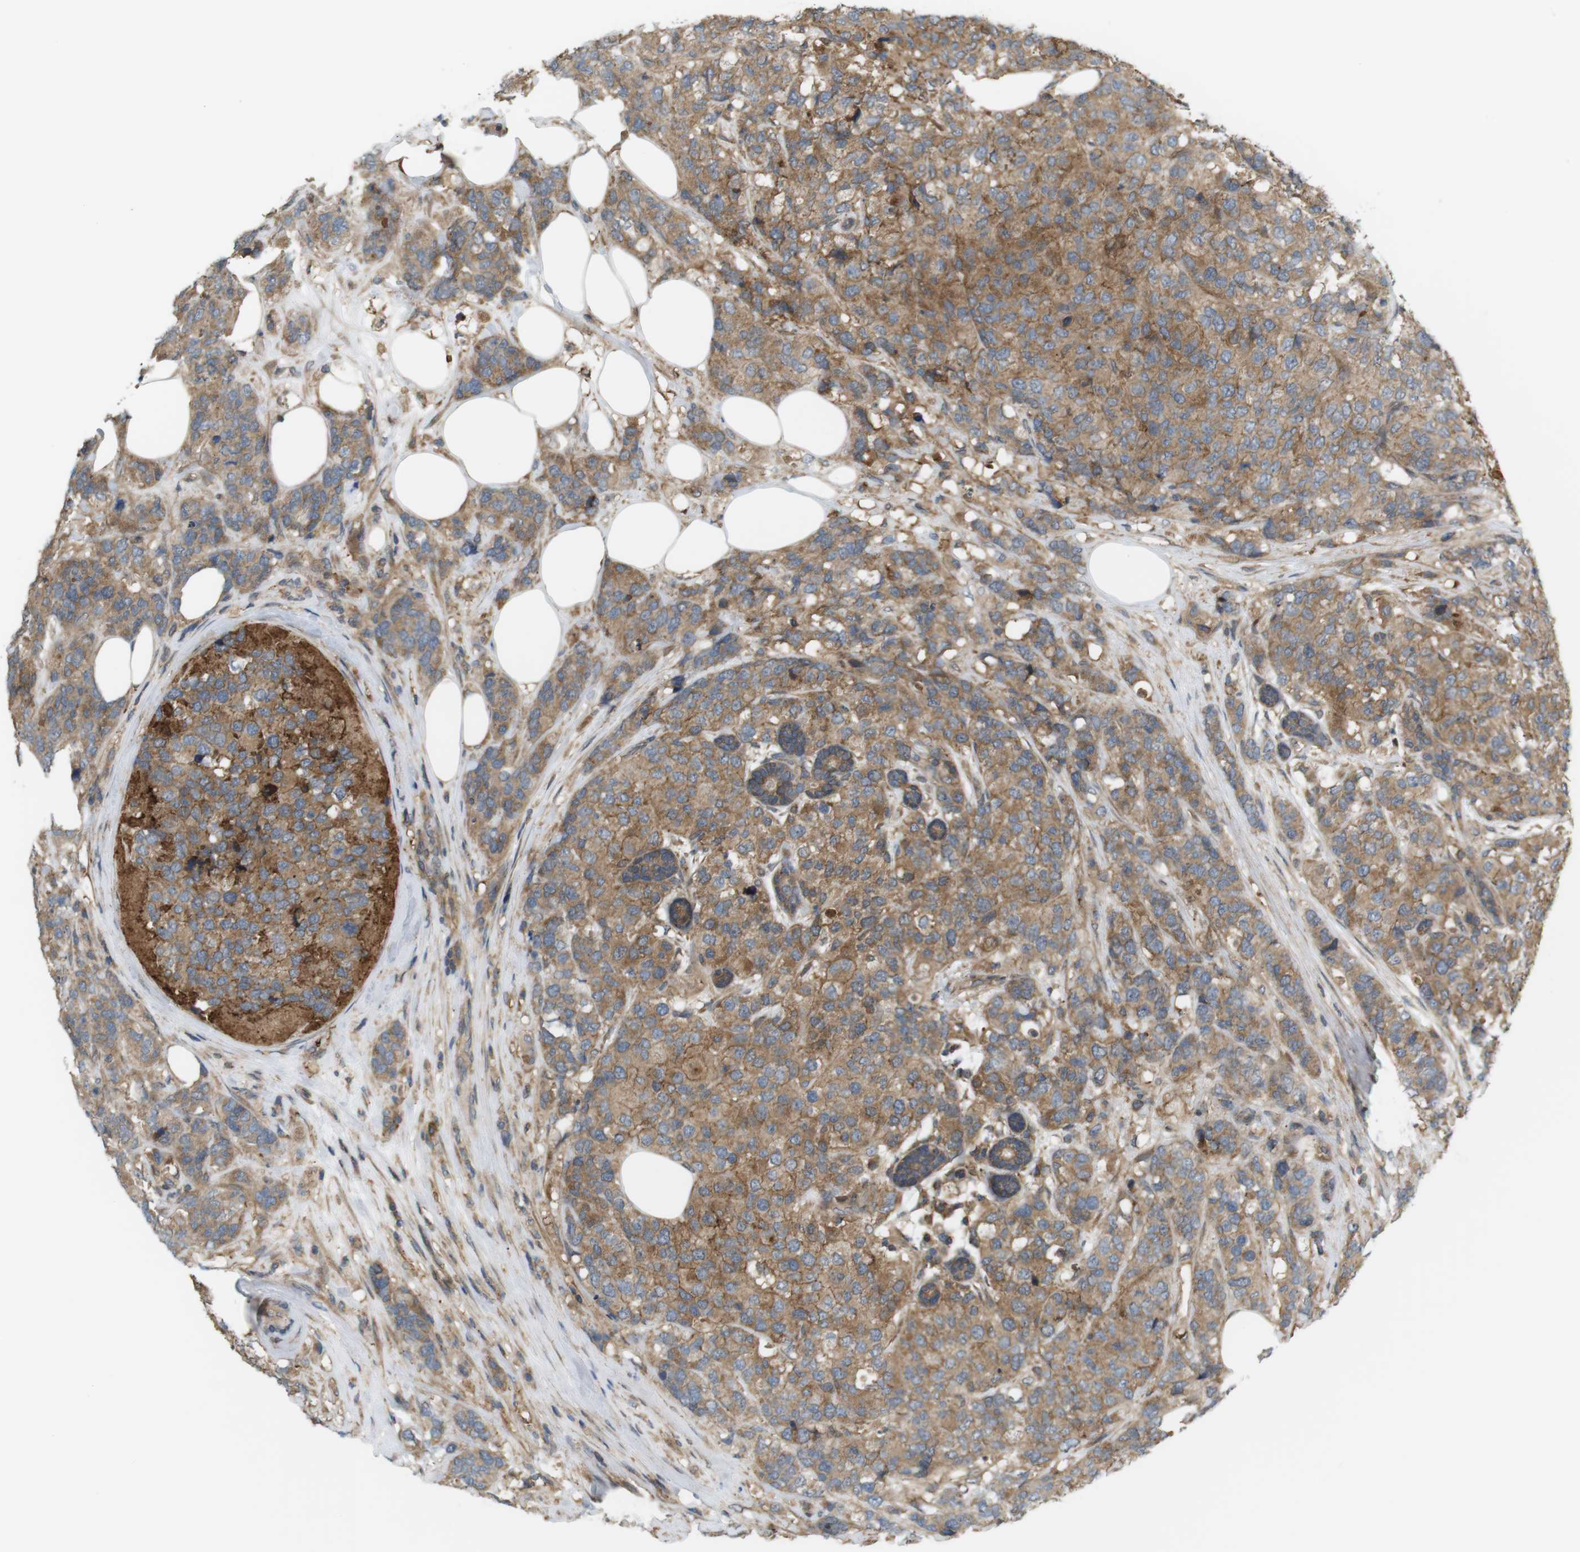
{"staining": {"intensity": "moderate", "quantity": ">75%", "location": "cytoplasmic/membranous"}, "tissue": "breast cancer", "cell_type": "Tumor cells", "image_type": "cancer", "snomed": [{"axis": "morphology", "description": "Lobular carcinoma"}, {"axis": "topography", "description": "Breast"}], "caption": "Immunohistochemistry (IHC) staining of breast cancer (lobular carcinoma), which shows medium levels of moderate cytoplasmic/membranous expression in approximately >75% of tumor cells indicating moderate cytoplasmic/membranous protein expression. The staining was performed using DAB (brown) for protein detection and nuclei were counterstained in hematoxylin (blue).", "gene": "DDAH2", "patient": {"sex": "female", "age": 59}}